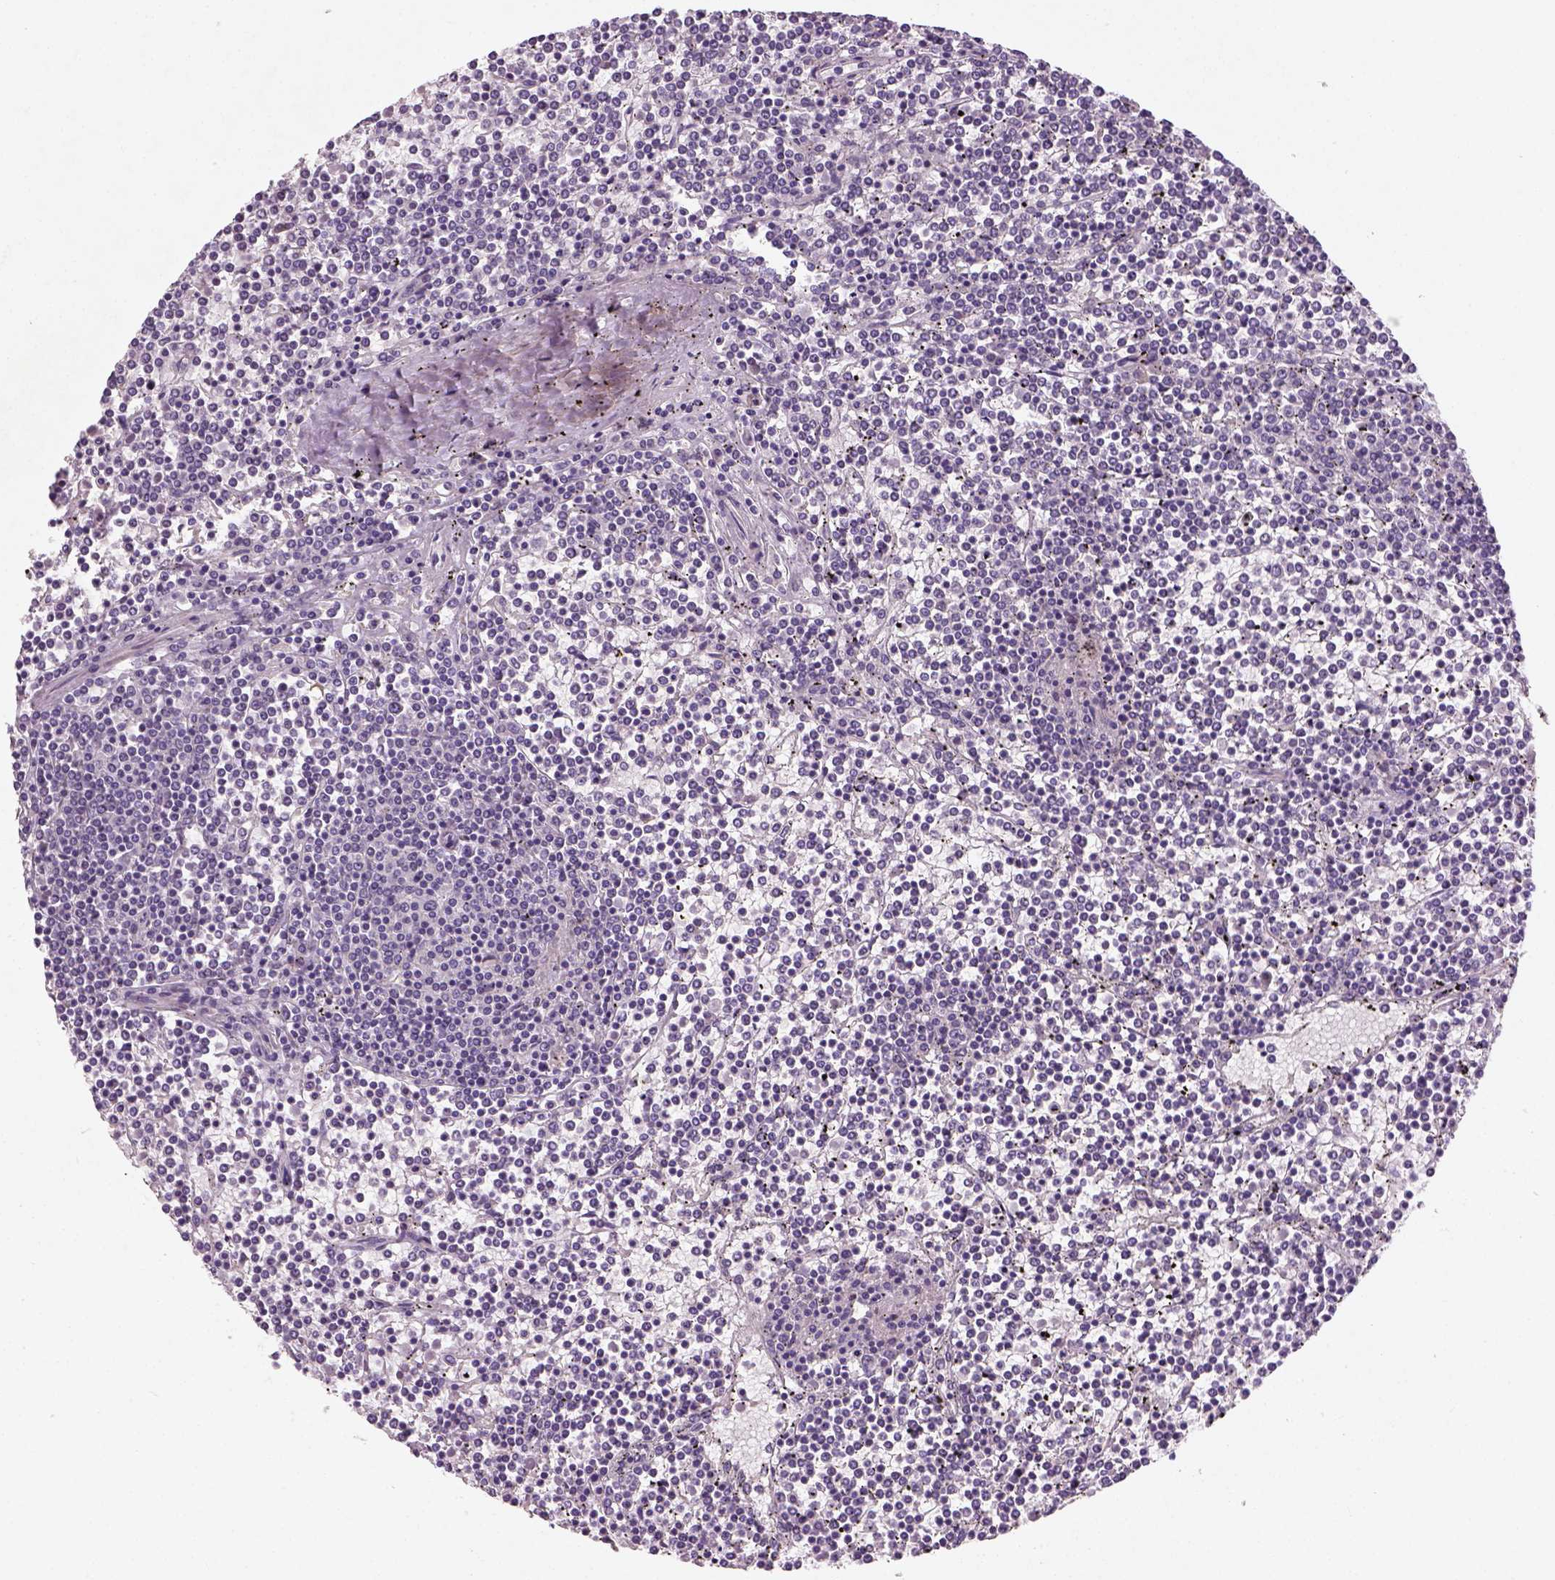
{"staining": {"intensity": "negative", "quantity": "none", "location": "none"}, "tissue": "lymphoma", "cell_type": "Tumor cells", "image_type": "cancer", "snomed": [{"axis": "morphology", "description": "Malignant lymphoma, non-Hodgkin's type, Low grade"}, {"axis": "topography", "description": "Spleen"}], "caption": "Immunohistochemical staining of low-grade malignant lymphoma, non-Hodgkin's type demonstrates no significant staining in tumor cells.", "gene": "NUDT6", "patient": {"sex": "female", "age": 19}}